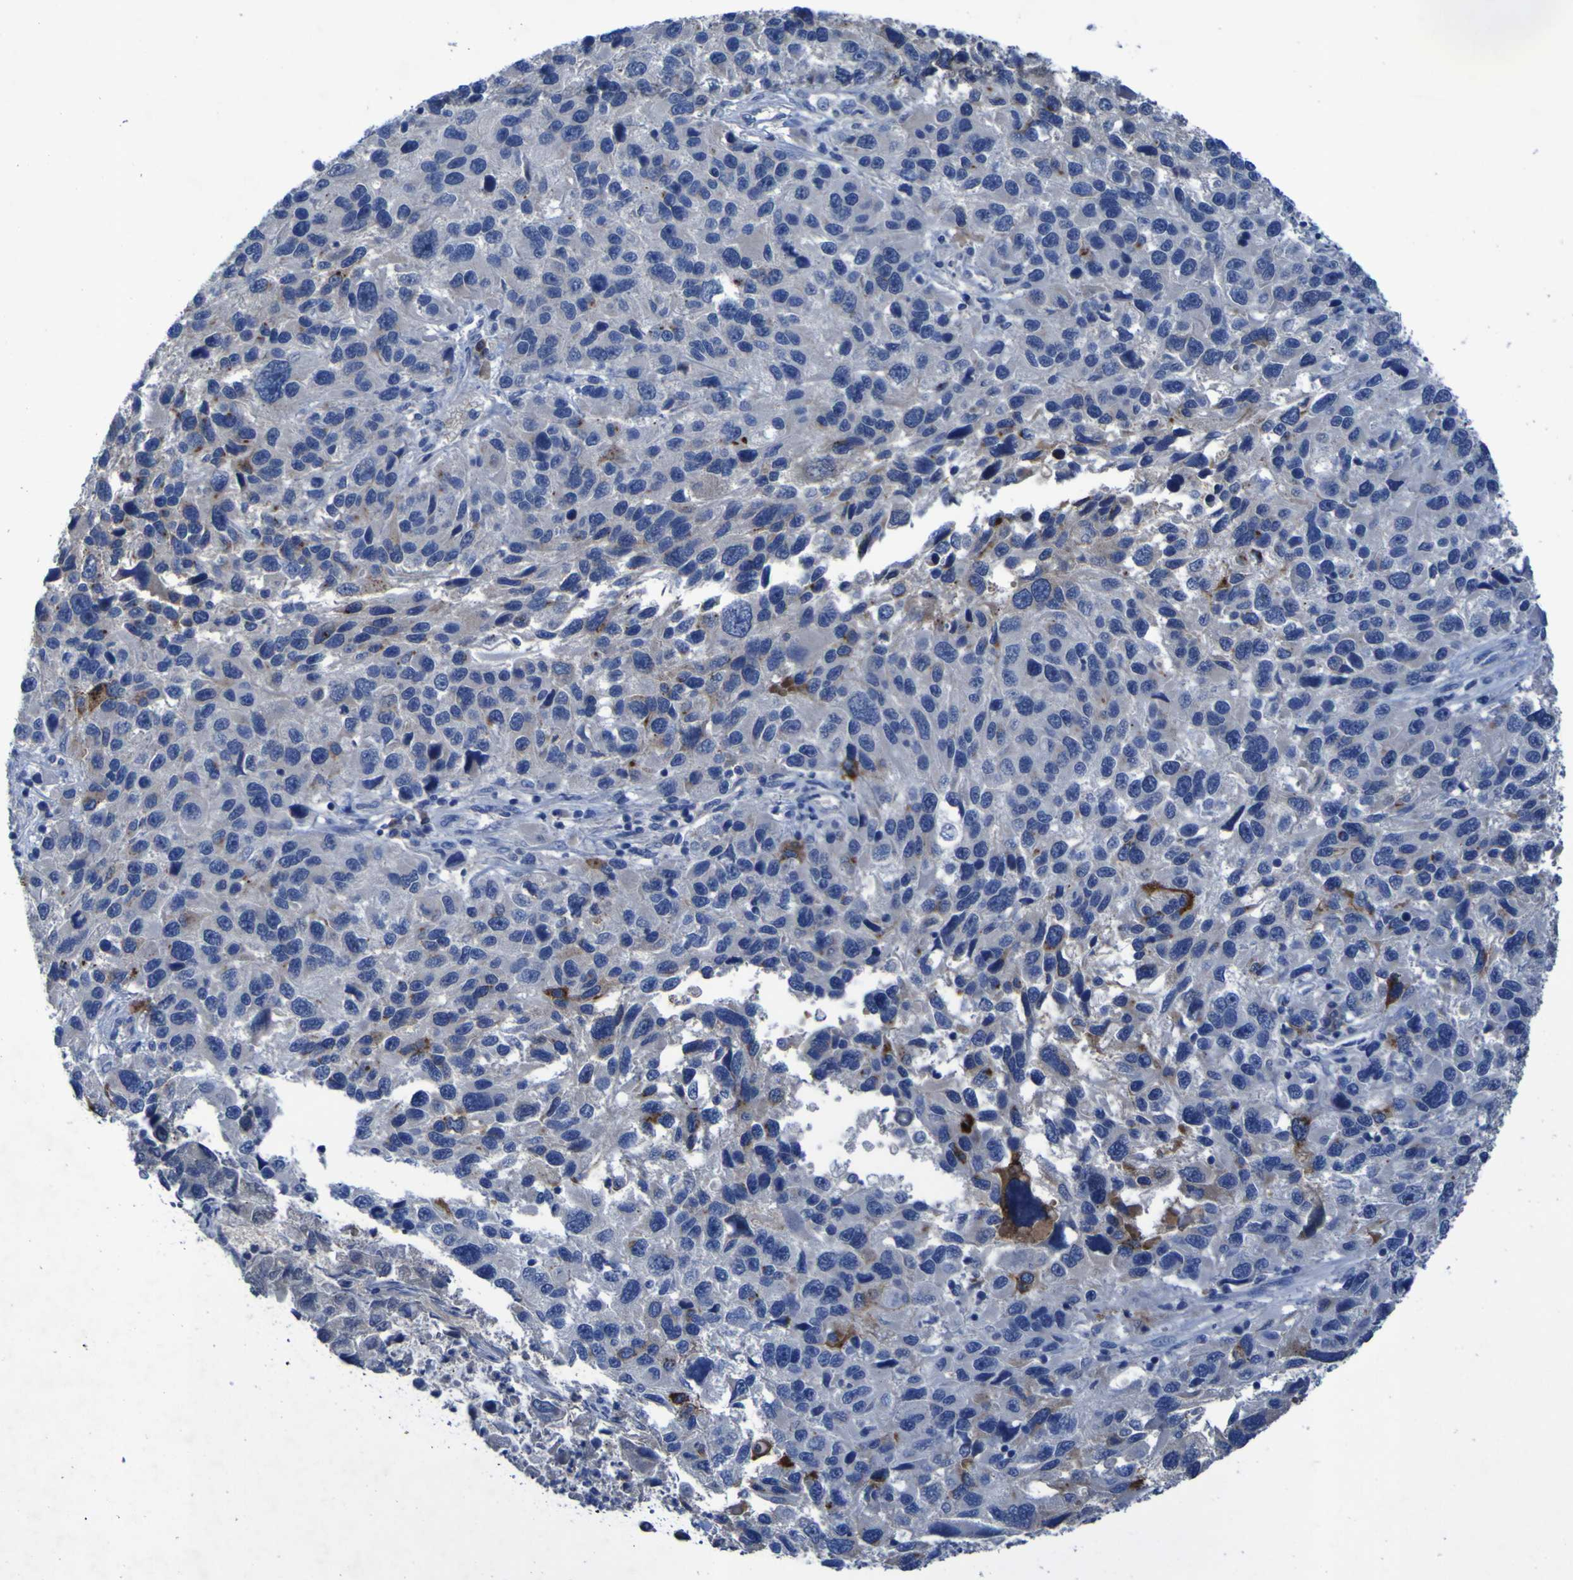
{"staining": {"intensity": "strong", "quantity": "<25%", "location": "cytoplasmic/membranous"}, "tissue": "melanoma", "cell_type": "Tumor cells", "image_type": "cancer", "snomed": [{"axis": "morphology", "description": "Malignant melanoma, NOS"}, {"axis": "topography", "description": "Skin"}], "caption": "Immunohistochemical staining of human melanoma shows medium levels of strong cytoplasmic/membranous expression in about <25% of tumor cells.", "gene": "SGK2", "patient": {"sex": "male", "age": 53}}